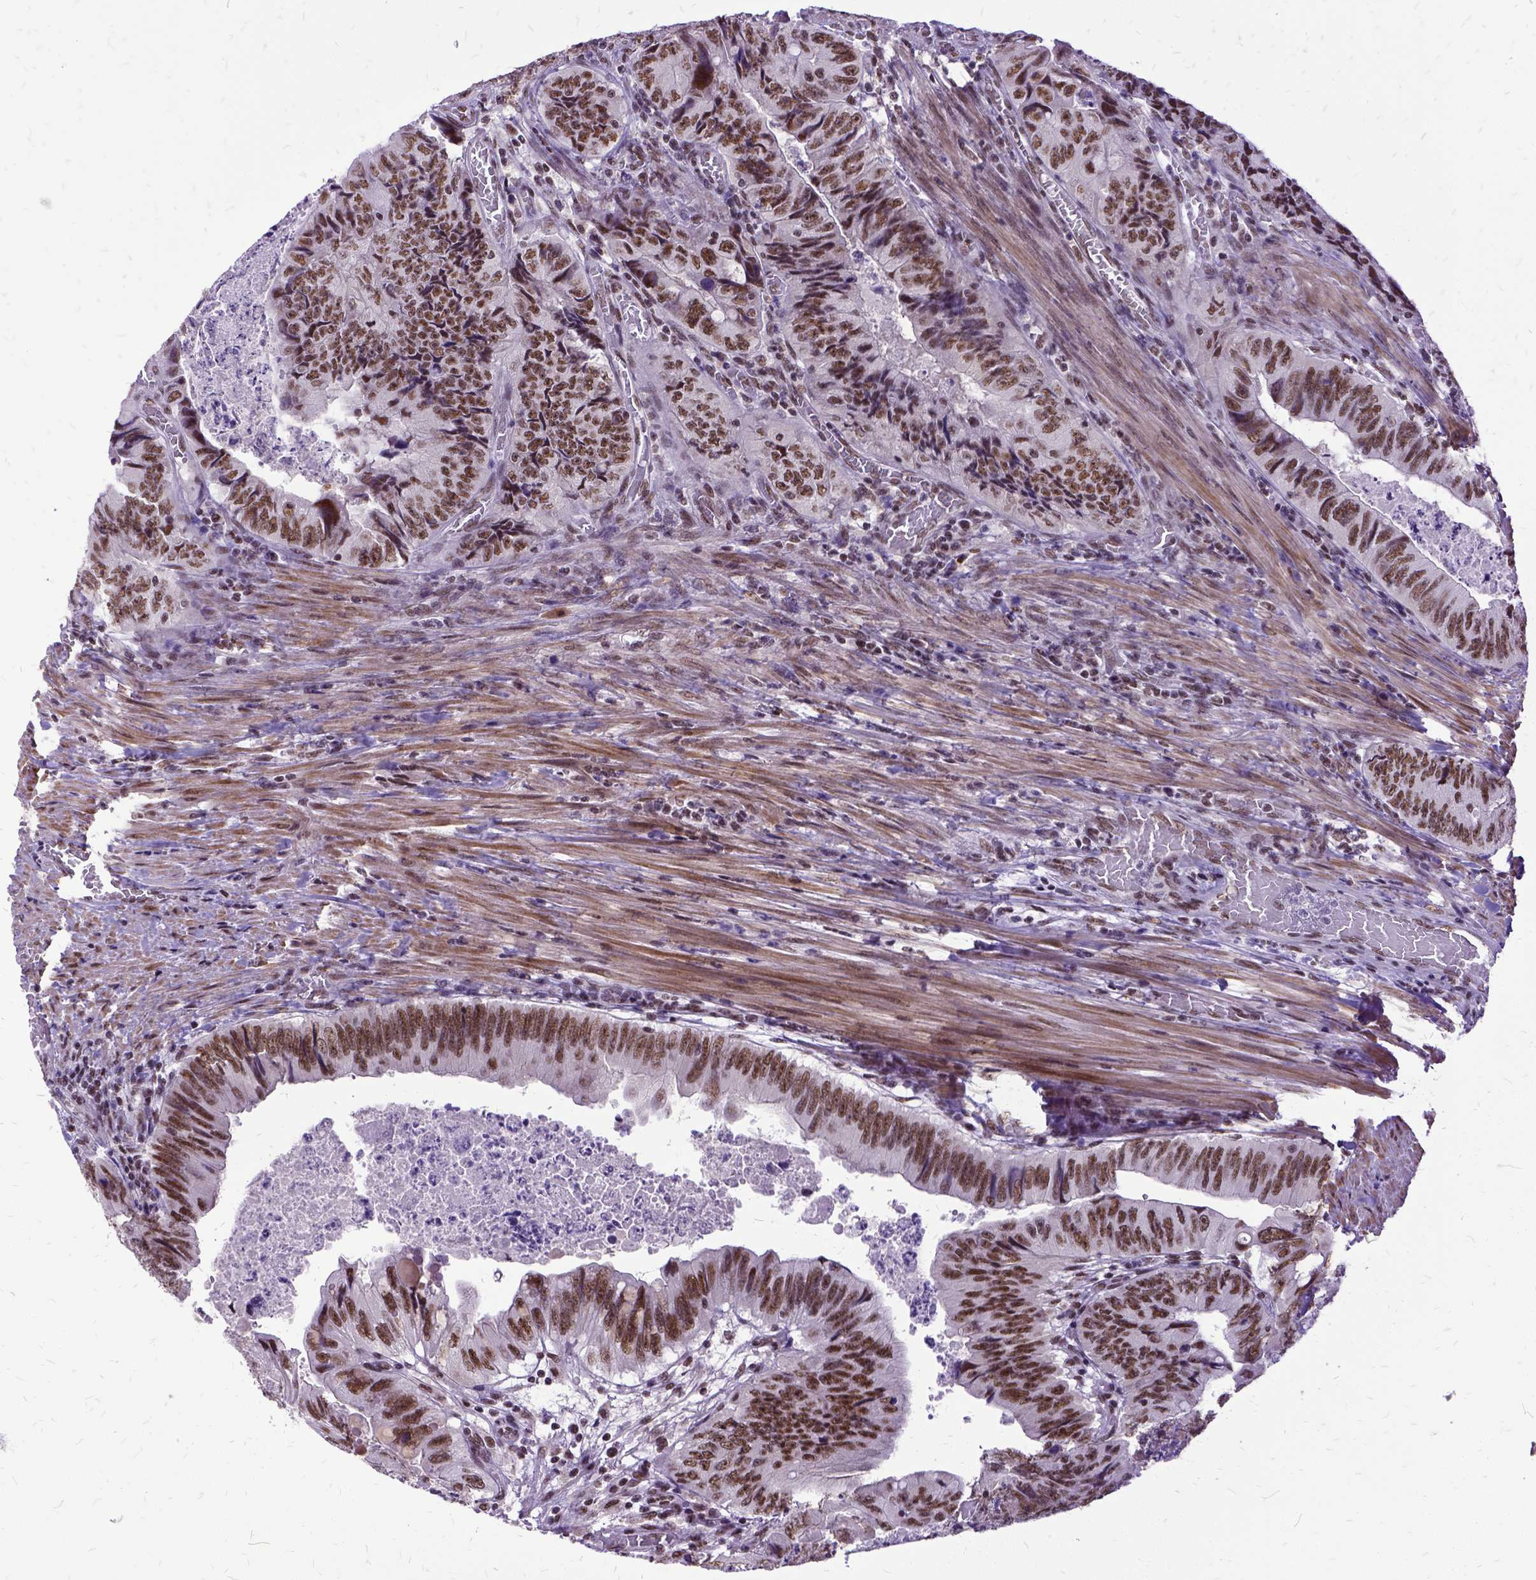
{"staining": {"intensity": "moderate", "quantity": ">75%", "location": "nuclear"}, "tissue": "colorectal cancer", "cell_type": "Tumor cells", "image_type": "cancer", "snomed": [{"axis": "morphology", "description": "Adenocarcinoma, NOS"}, {"axis": "topography", "description": "Colon"}], "caption": "Moderate nuclear positivity for a protein is present in approximately >75% of tumor cells of adenocarcinoma (colorectal) using immunohistochemistry.", "gene": "SETD1A", "patient": {"sex": "female", "age": 84}}